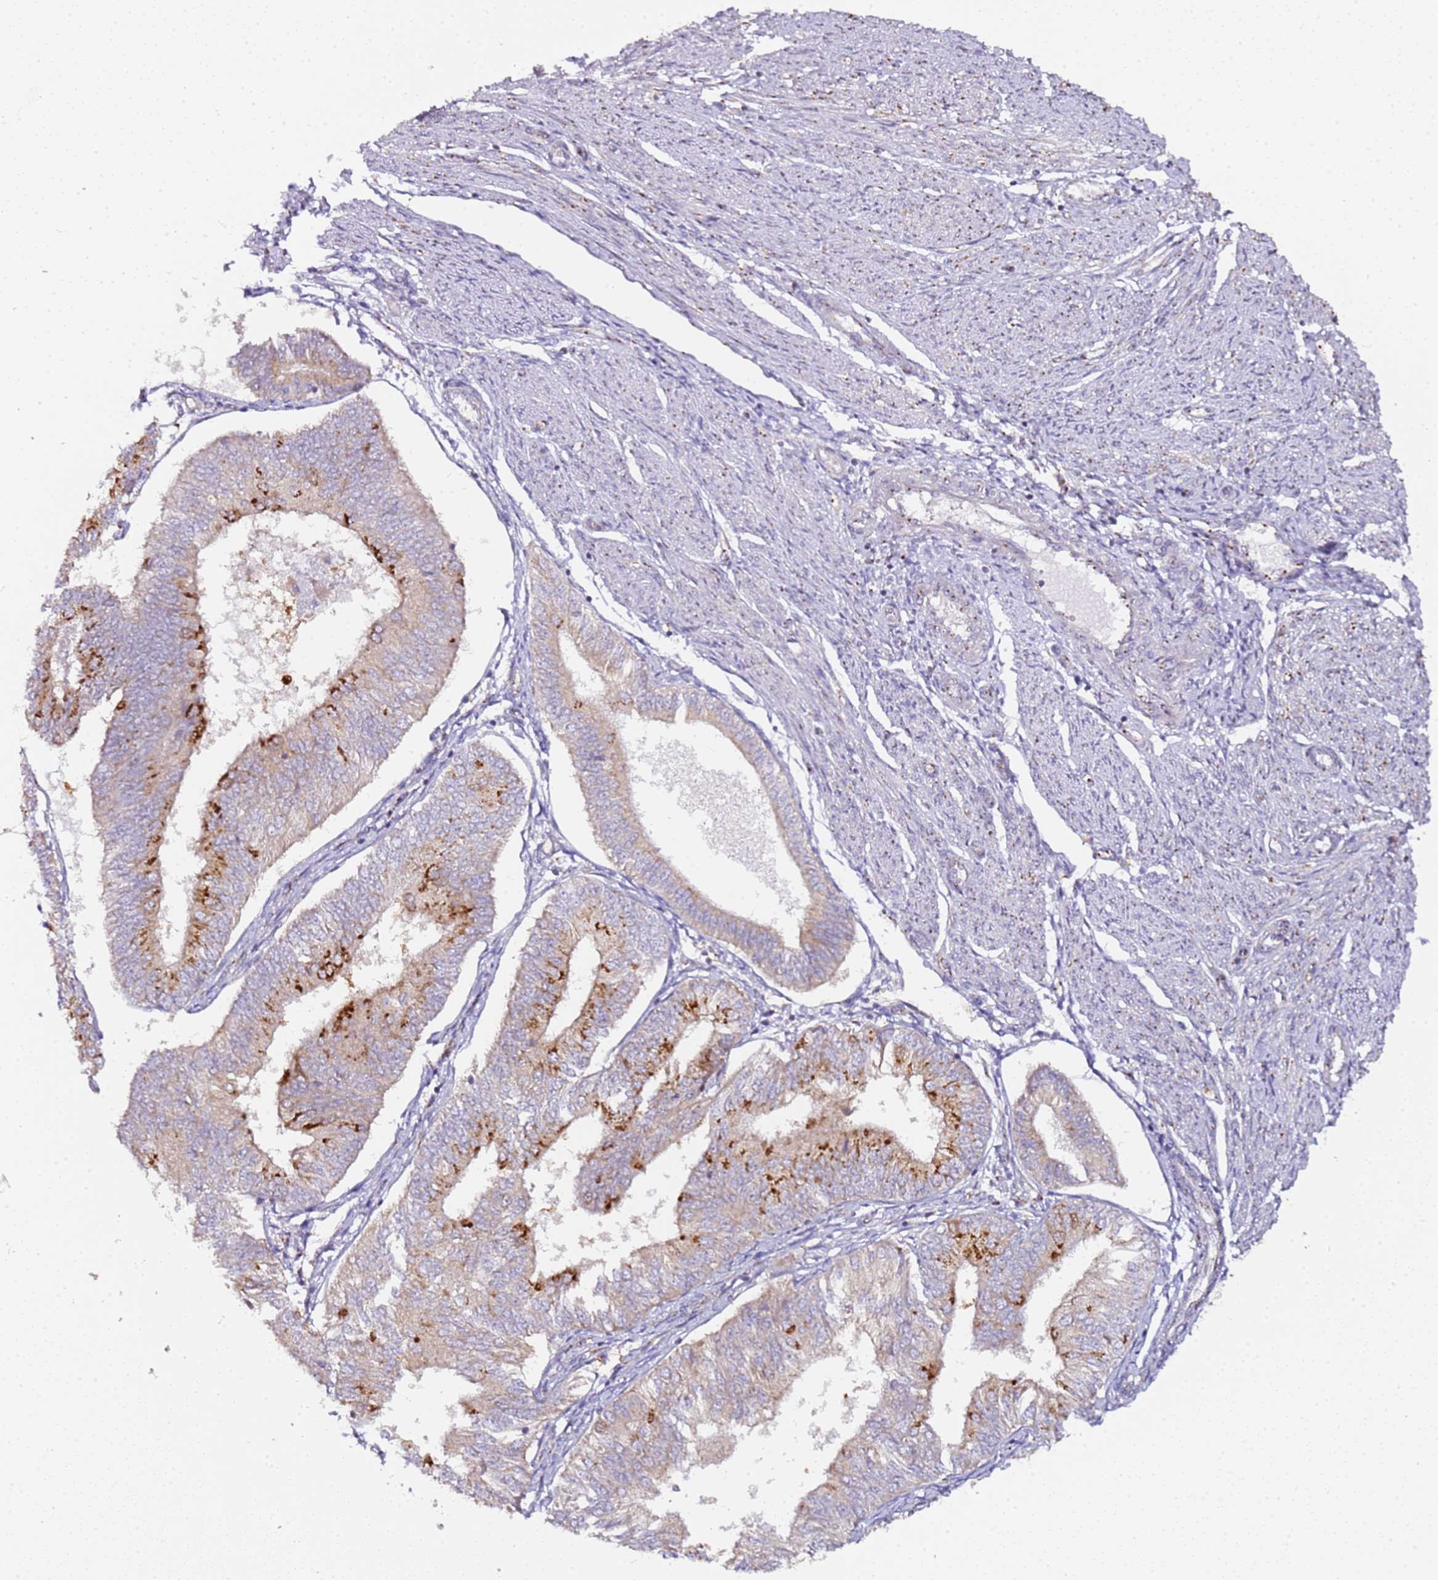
{"staining": {"intensity": "strong", "quantity": "<25%", "location": "cytoplasmic/membranous"}, "tissue": "endometrial cancer", "cell_type": "Tumor cells", "image_type": "cancer", "snomed": [{"axis": "morphology", "description": "Adenocarcinoma, NOS"}, {"axis": "topography", "description": "Endometrium"}], "caption": "Protein staining by IHC reveals strong cytoplasmic/membranous positivity in about <25% of tumor cells in endometrial cancer.", "gene": "MRPL49", "patient": {"sex": "female", "age": 58}}